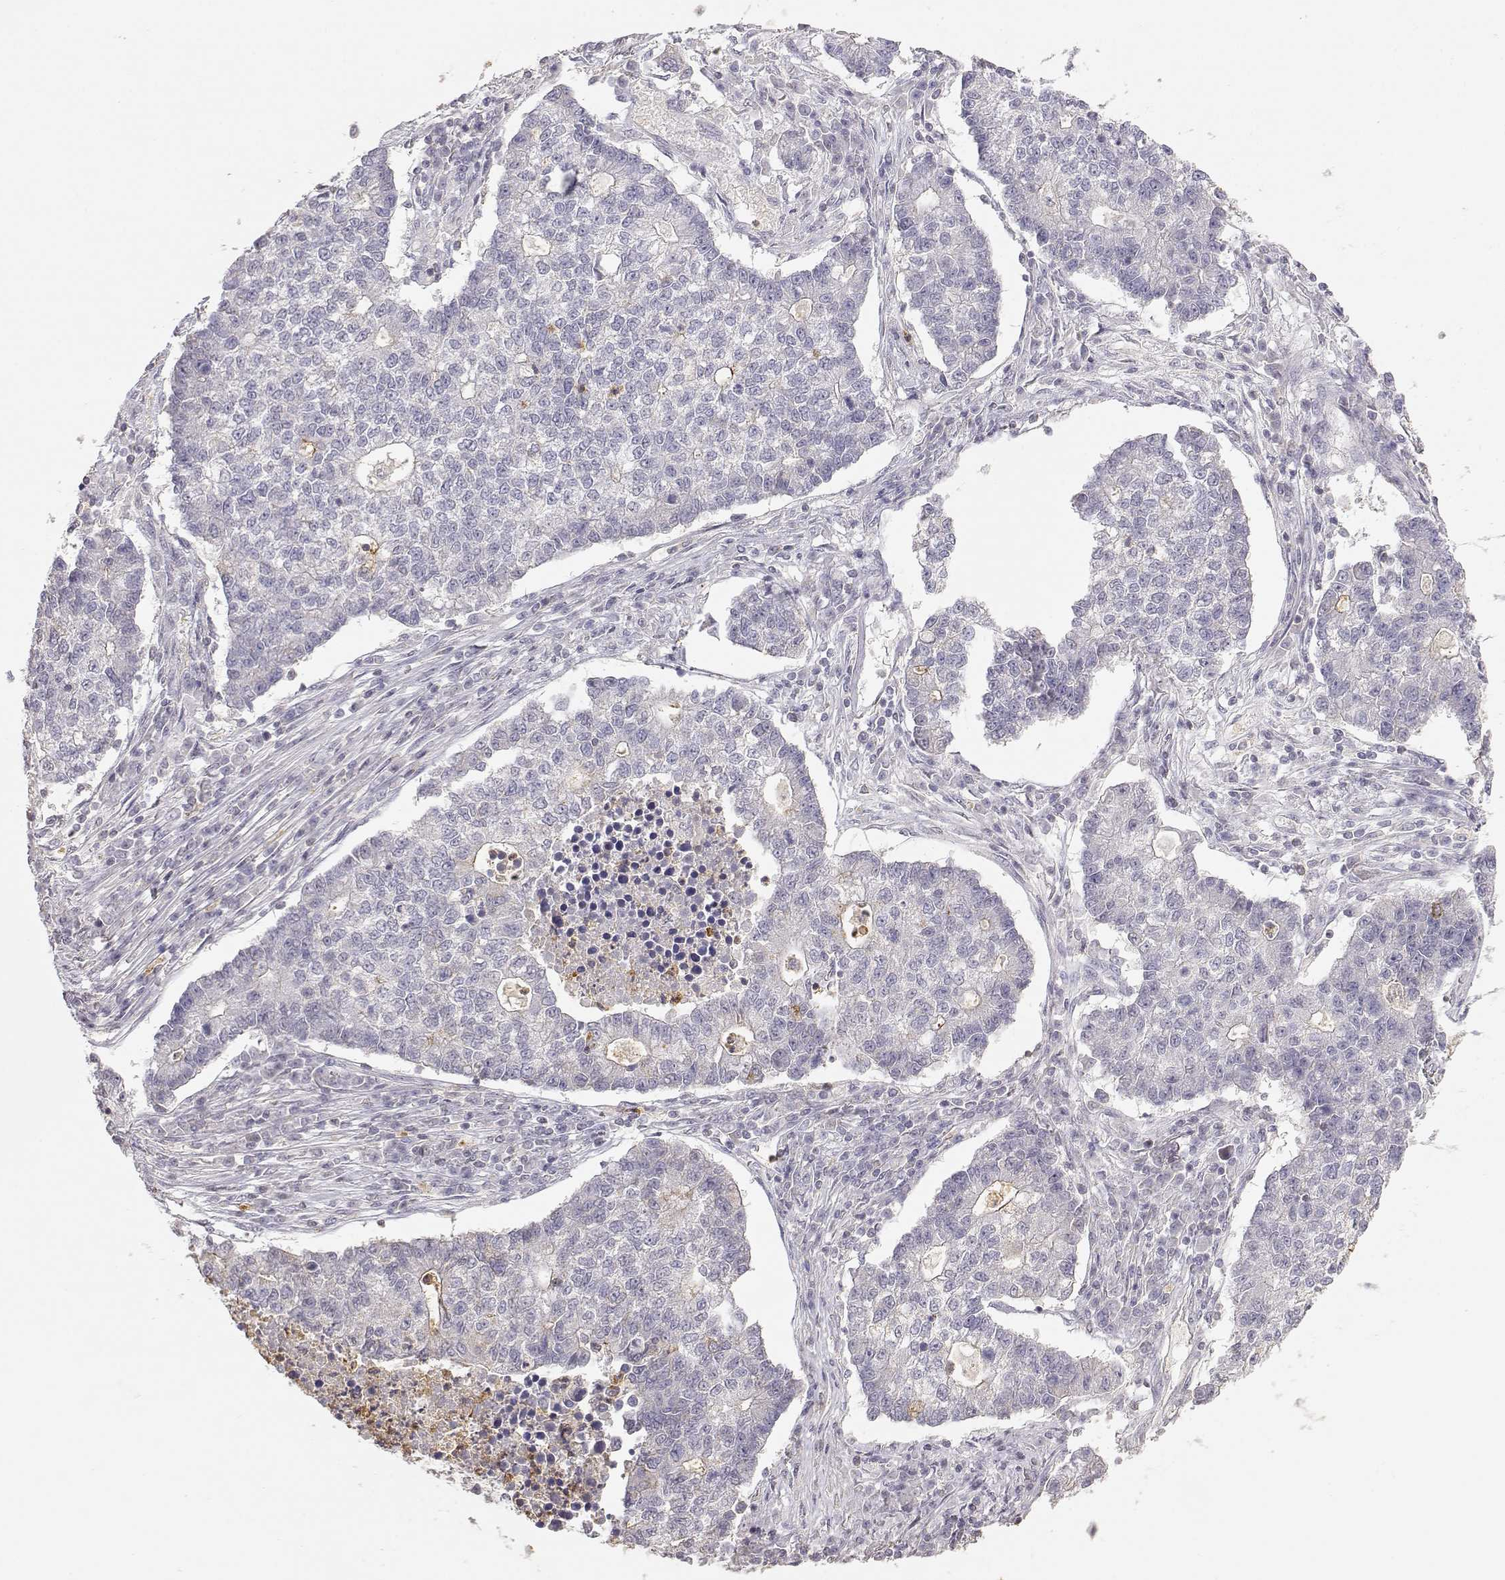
{"staining": {"intensity": "weak", "quantity": "<25%", "location": "cytoplasmic/membranous"}, "tissue": "lung cancer", "cell_type": "Tumor cells", "image_type": "cancer", "snomed": [{"axis": "morphology", "description": "Adenocarcinoma, NOS"}, {"axis": "topography", "description": "Lung"}], "caption": "Human lung adenocarcinoma stained for a protein using IHC displays no staining in tumor cells.", "gene": "TNFRSF10C", "patient": {"sex": "male", "age": 57}}